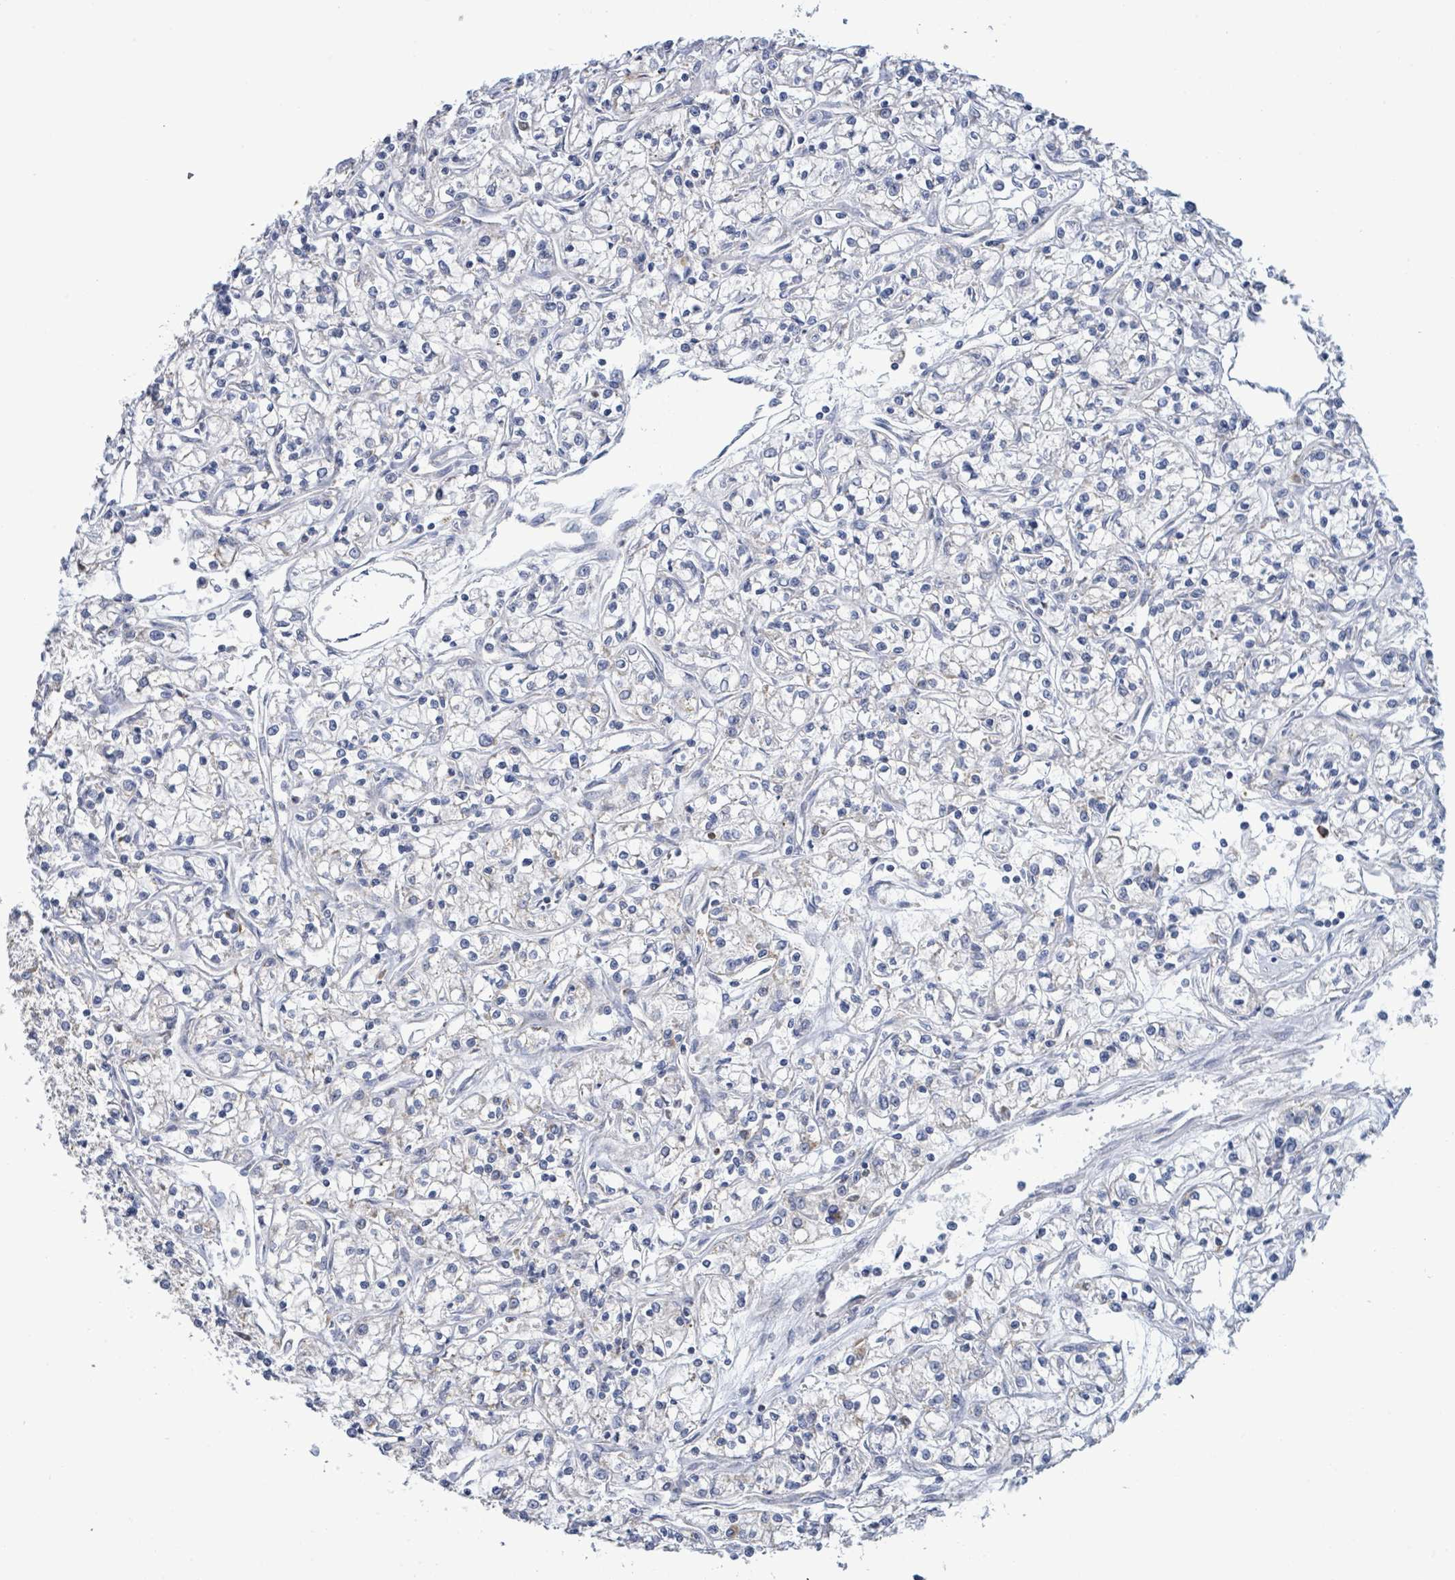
{"staining": {"intensity": "weak", "quantity": "<25%", "location": "cytoplasmic/membranous"}, "tissue": "renal cancer", "cell_type": "Tumor cells", "image_type": "cancer", "snomed": [{"axis": "morphology", "description": "Adenocarcinoma, NOS"}, {"axis": "topography", "description": "Kidney"}], "caption": "Immunohistochemistry photomicrograph of neoplastic tissue: renal cancer (adenocarcinoma) stained with DAB (3,3'-diaminobenzidine) exhibits no significant protein staining in tumor cells.", "gene": "SUCLG2", "patient": {"sex": "female", "age": 59}}